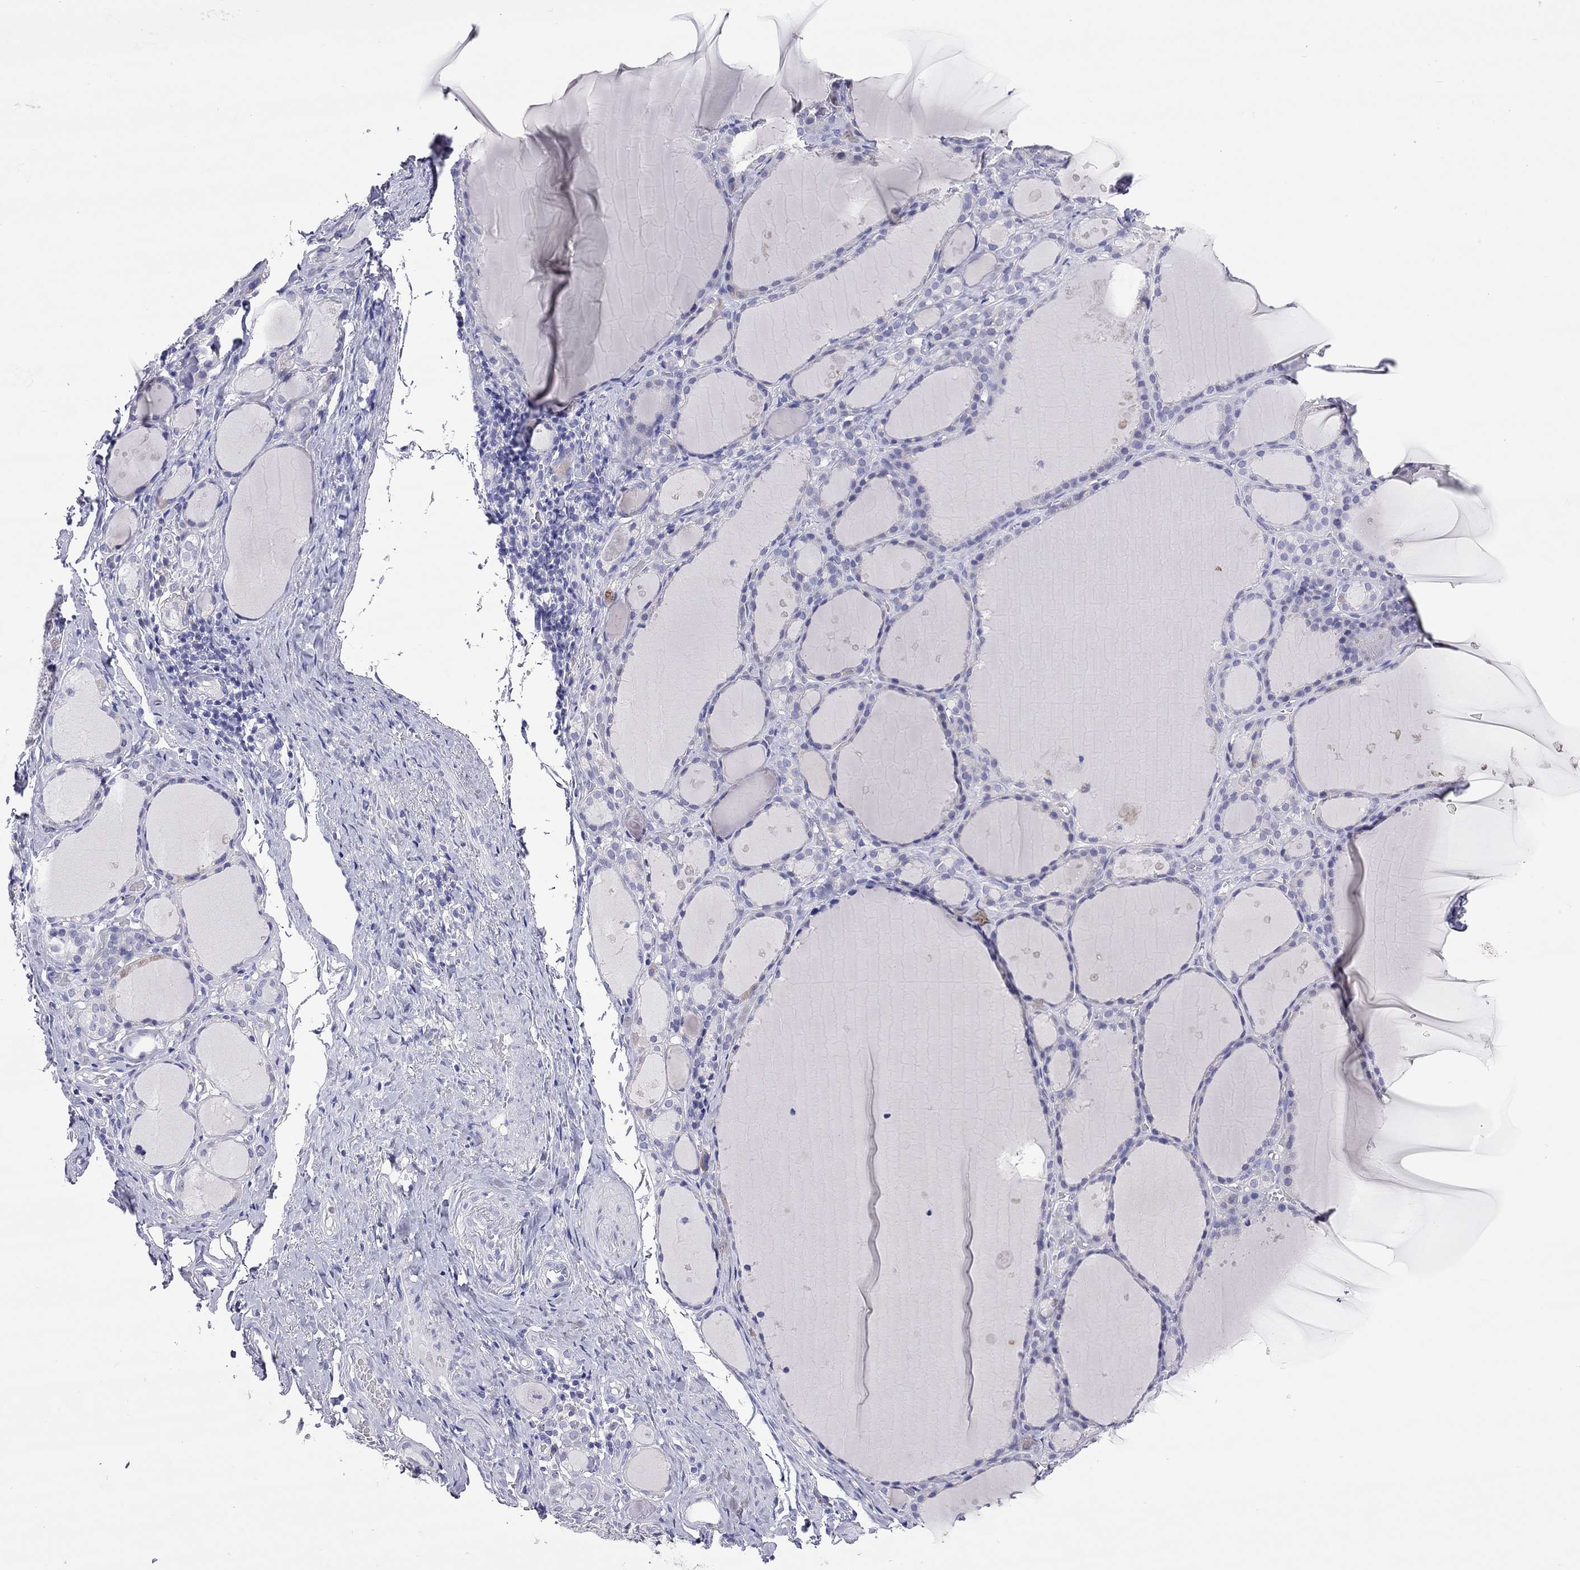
{"staining": {"intensity": "negative", "quantity": "none", "location": "none"}, "tissue": "thyroid gland", "cell_type": "Glandular cells", "image_type": "normal", "snomed": [{"axis": "morphology", "description": "Normal tissue, NOS"}, {"axis": "topography", "description": "Thyroid gland"}], "caption": "Glandular cells are negative for brown protein staining in normal thyroid gland. (DAB immunohistochemistry (IHC) with hematoxylin counter stain).", "gene": "COL9A1", "patient": {"sex": "male", "age": 68}}